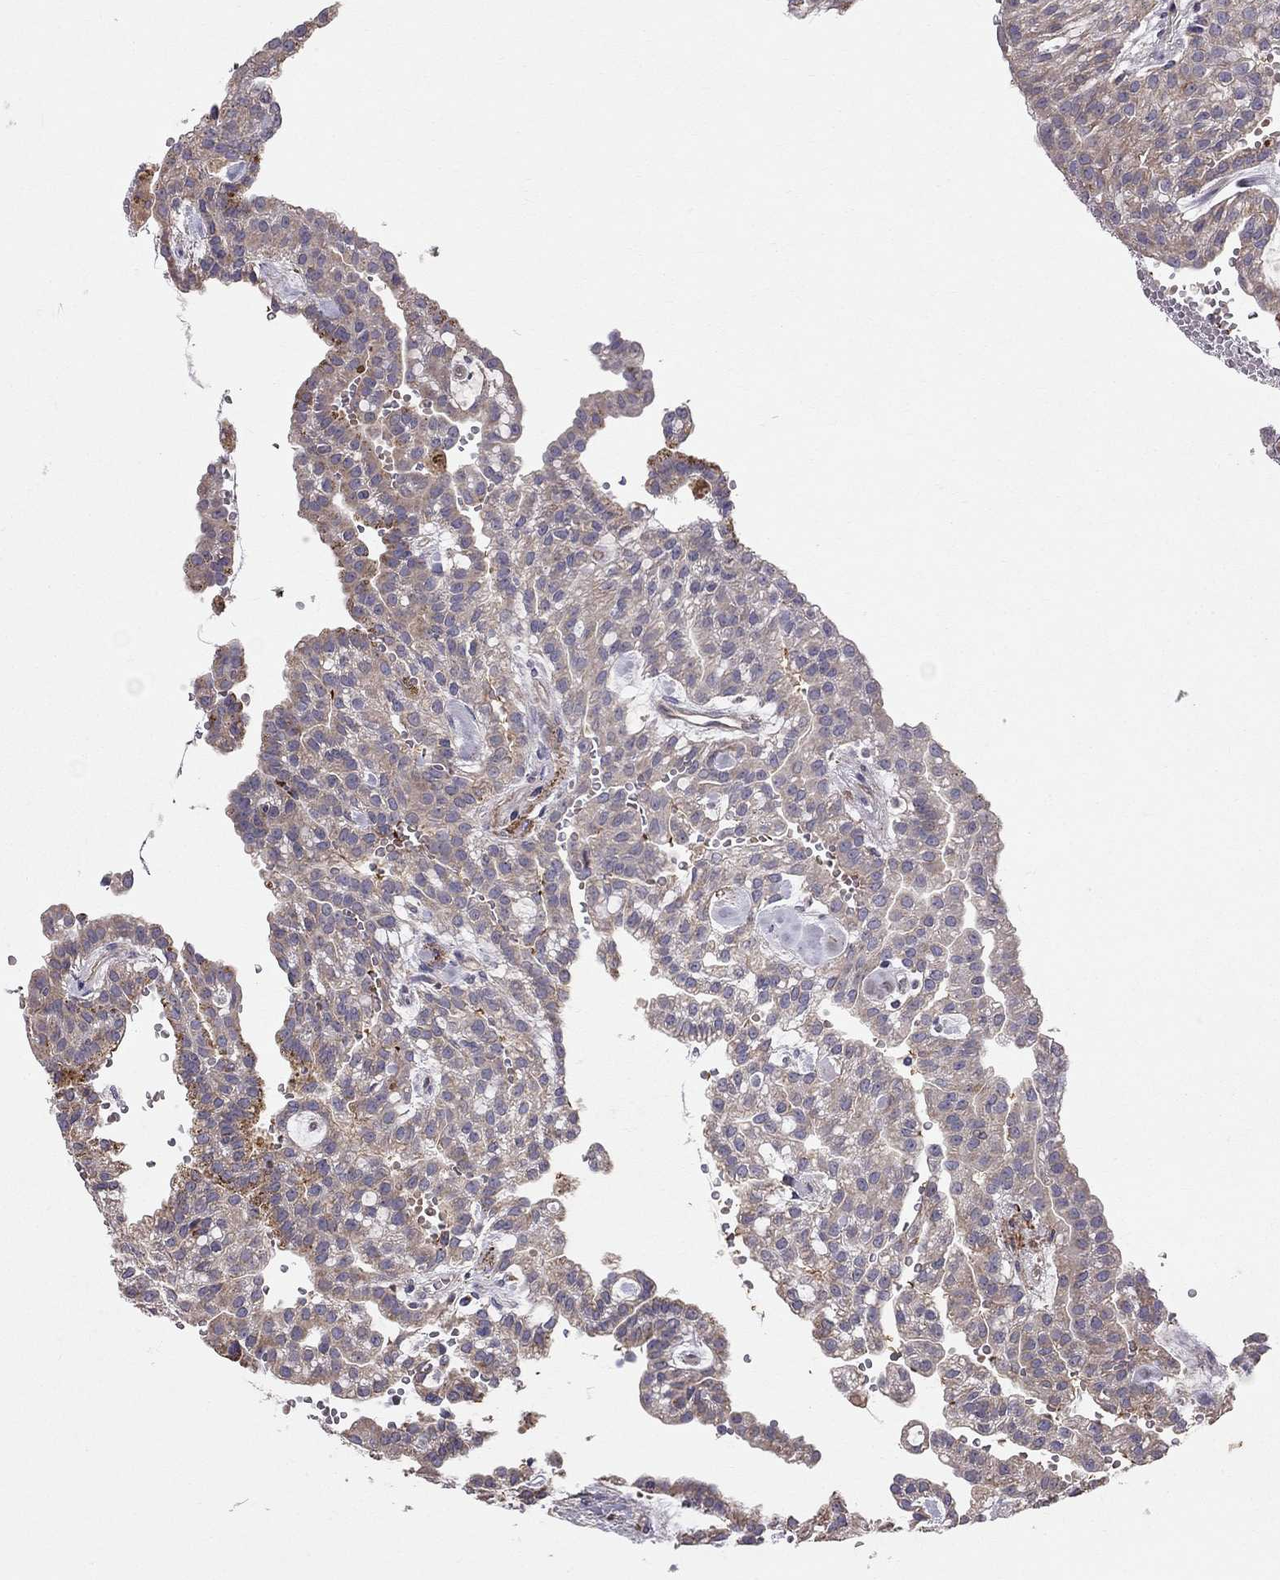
{"staining": {"intensity": "weak", "quantity": "25%-75%", "location": "cytoplasmic/membranous"}, "tissue": "renal cancer", "cell_type": "Tumor cells", "image_type": "cancer", "snomed": [{"axis": "morphology", "description": "Adenocarcinoma, NOS"}, {"axis": "topography", "description": "Kidney"}], "caption": "About 25%-75% of tumor cells in human renal cancer (adenocarcinoma) reveal weak cytoplasmic/membranous protein expression as visualized by brown immunohistochemical staining.", "gene": "PIK3CG", "patient": {"sex": "male", "age": 63}}